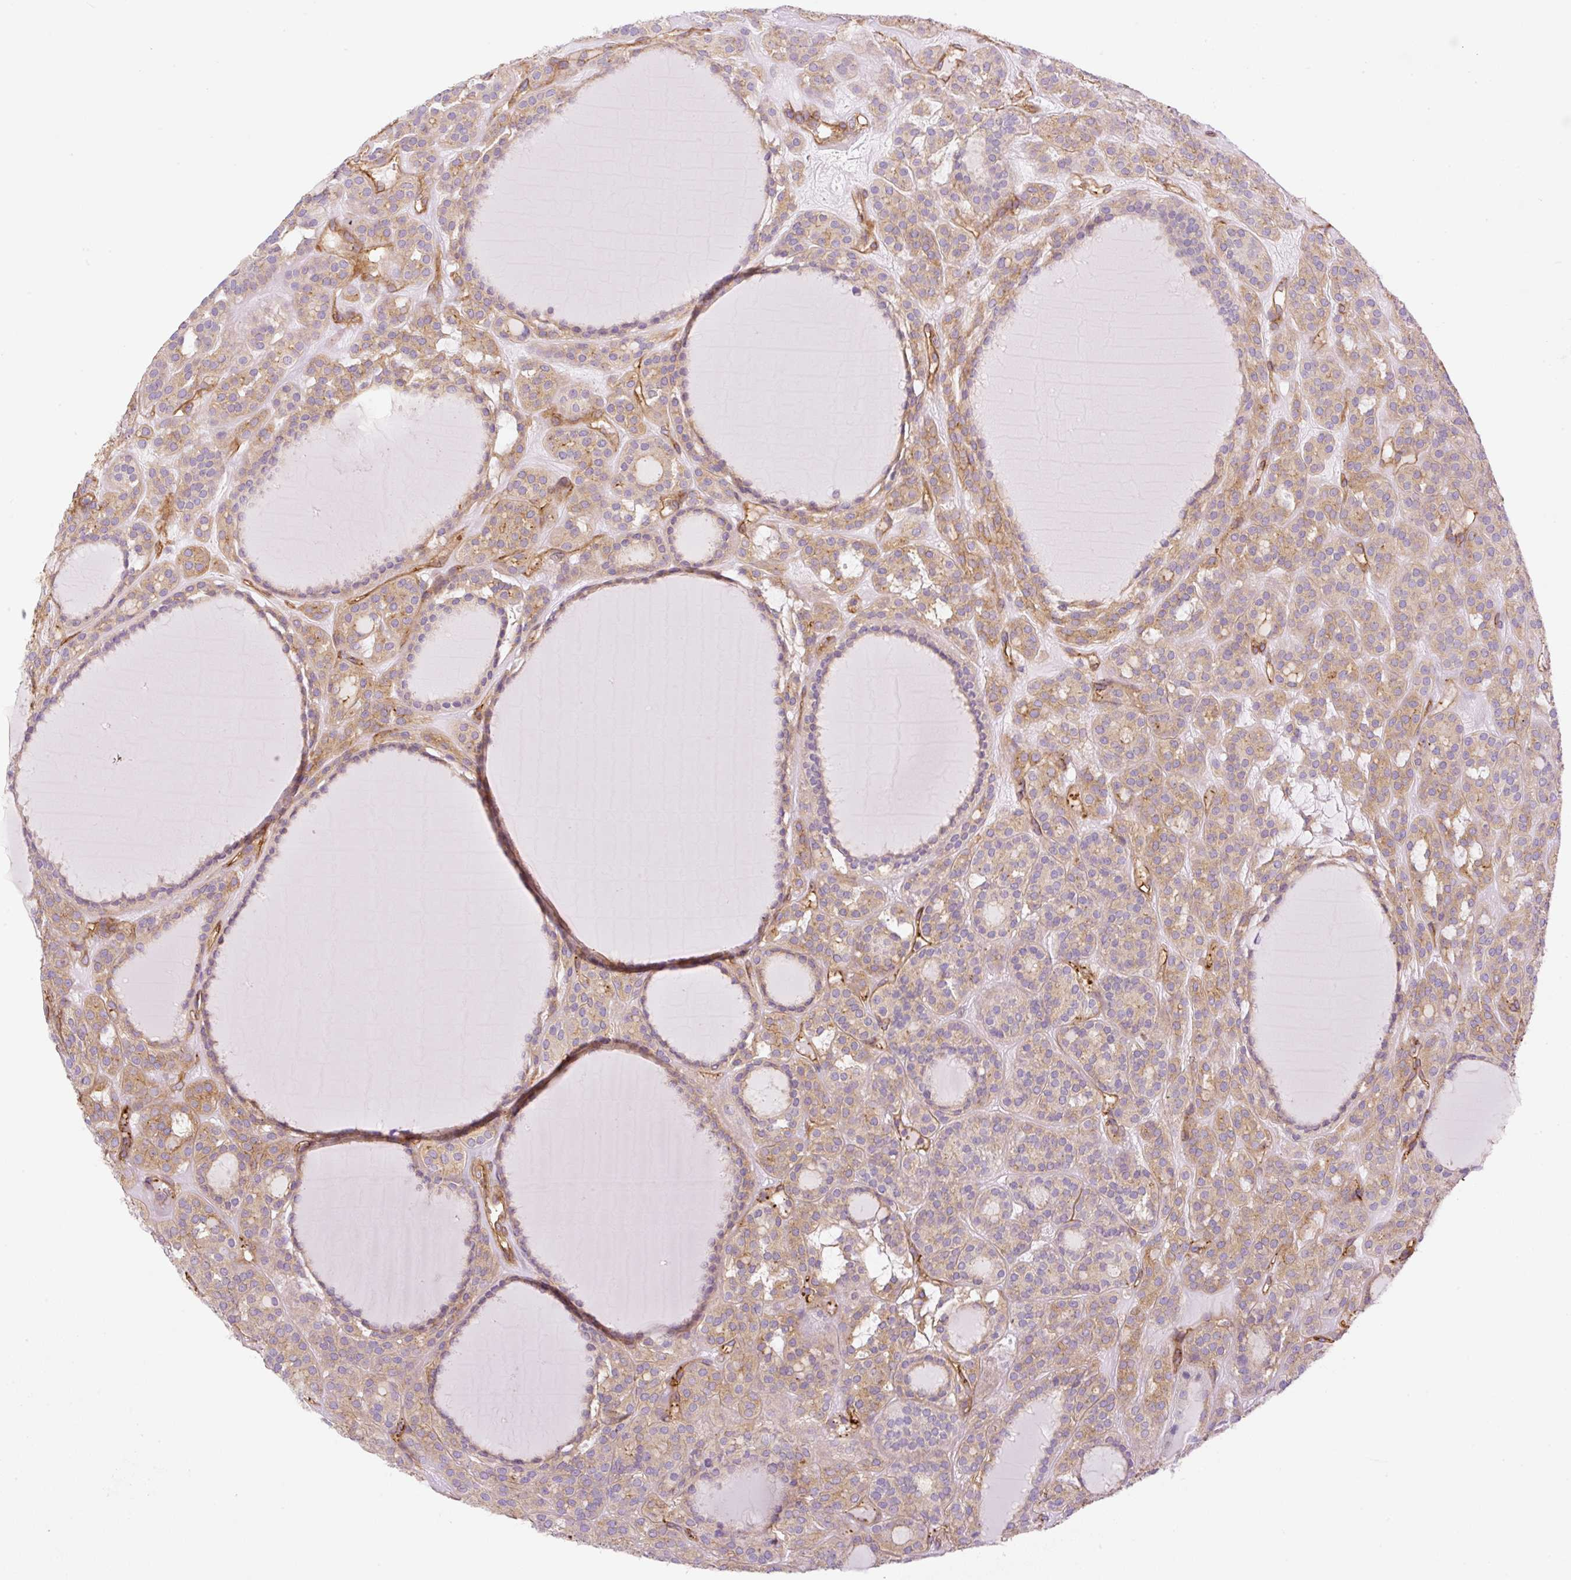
{"staining": {"intensity": "moderate", "quantity": "25%-75%", "location": "cytoplasmic/membranous"}, "tissue": "thyroid cancer", "cell_type": "Tumor cells", "image_type": "cancer", "snomed": [{"axis": "morphology", "description": "Follicular adenoma carcinoma, NOS"}, {"axis": "topography", "description": "Thyroid gland"}], "caption": "There is medium levels of moderate cytoplasmic/membranous expression in tumor cells of thyroid cancer, as demonstrated by immunohistochemical staining (brown color).", "gene": "EHD3", "patient": {"sex": "female", "age": 63}}